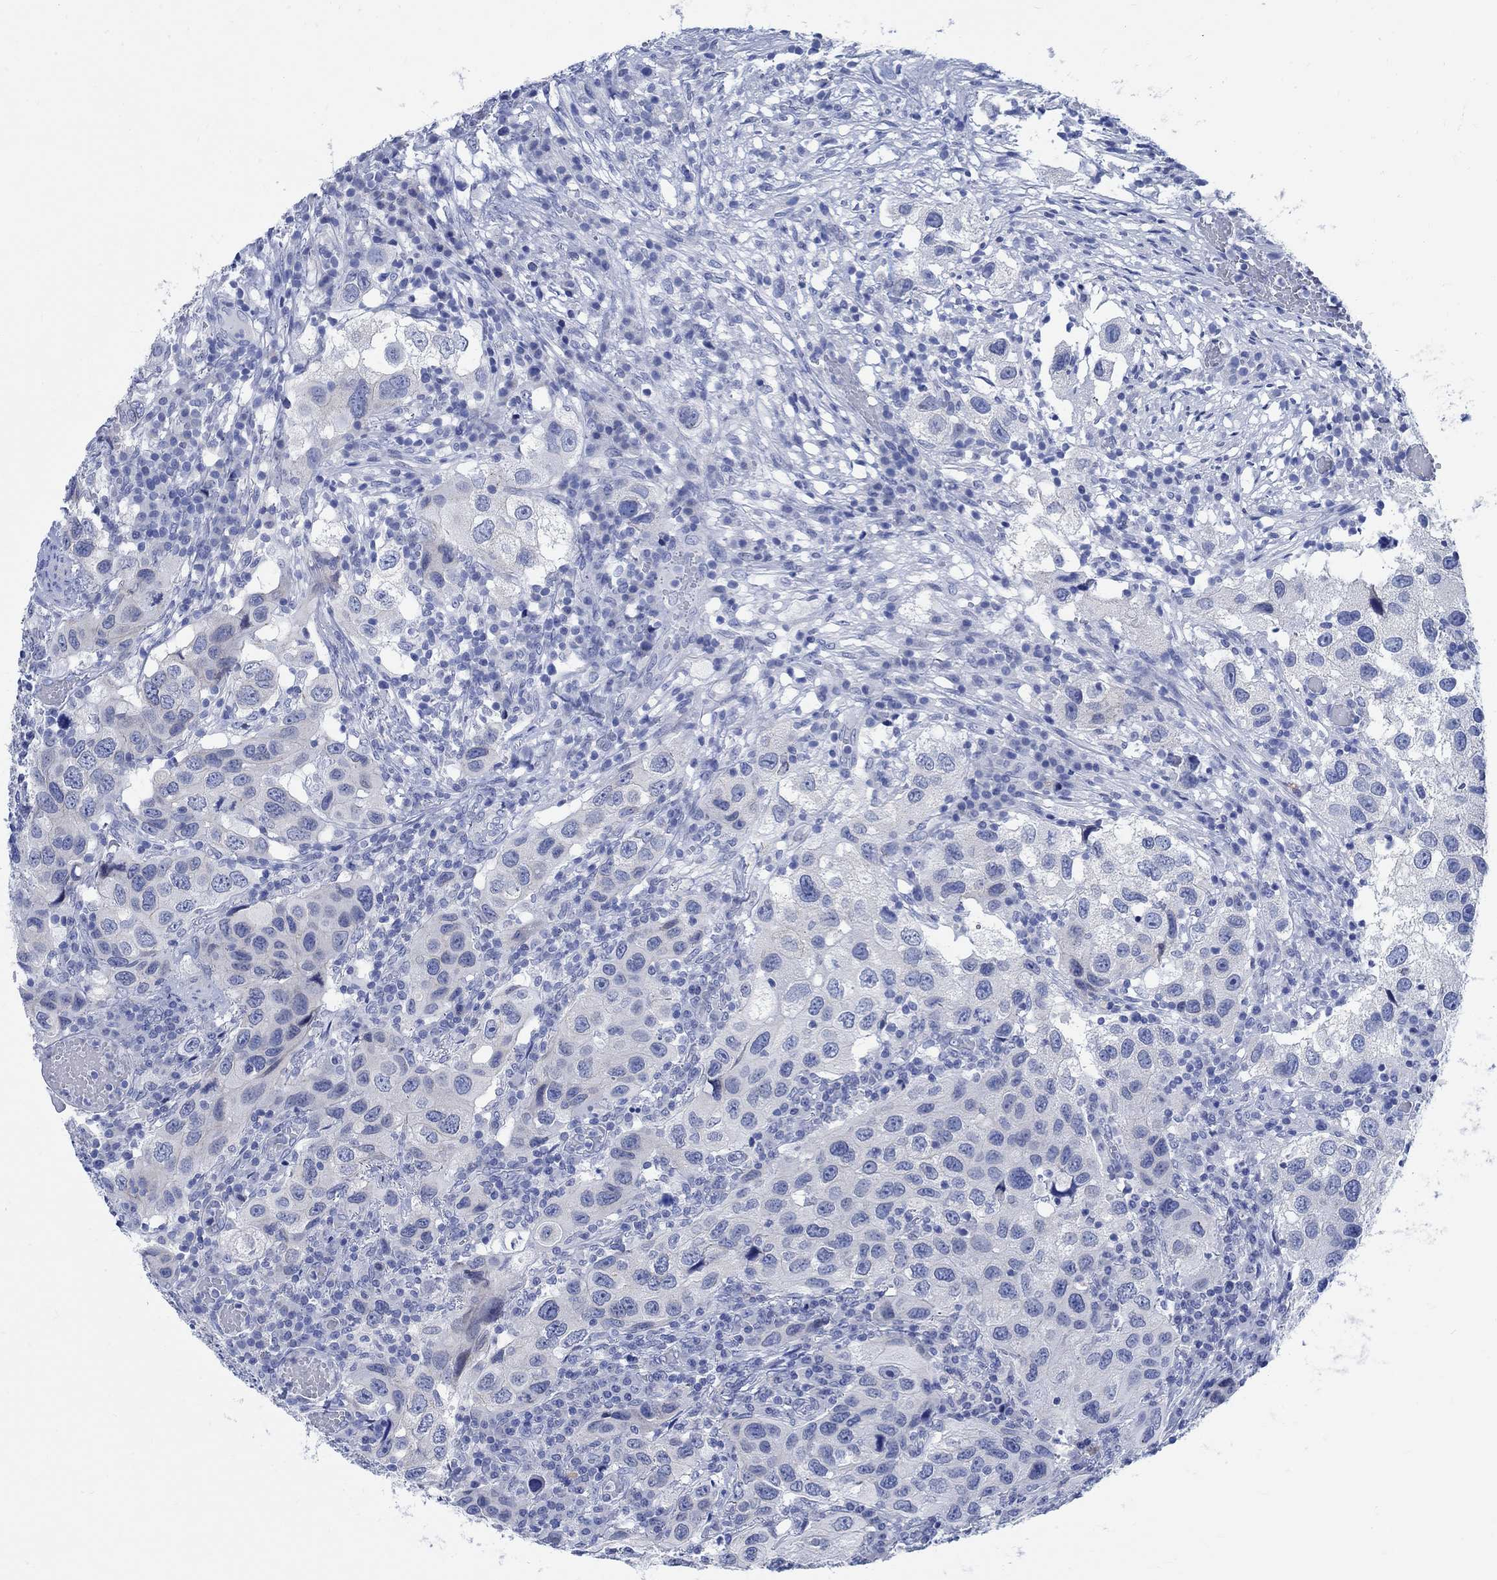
{"staining": {"intensity": "negative", "quantity": "none", "location": "none"}, "tissue": "urothelial cancer", "cell_type": "Tumor cells", "image_type": "cancer", "snomed": [{"axis": "morphology", "description": "Urothelial carcinoma, High grade"}, {"axis": "topography", "description": "Urinary bladder"}], "caption": "An image of urothelial cancer stained for a protein displays no brown staining in tumor cells.", "gene": "CAMK2N1", "patient": {"sex": "male", "age": 79}}